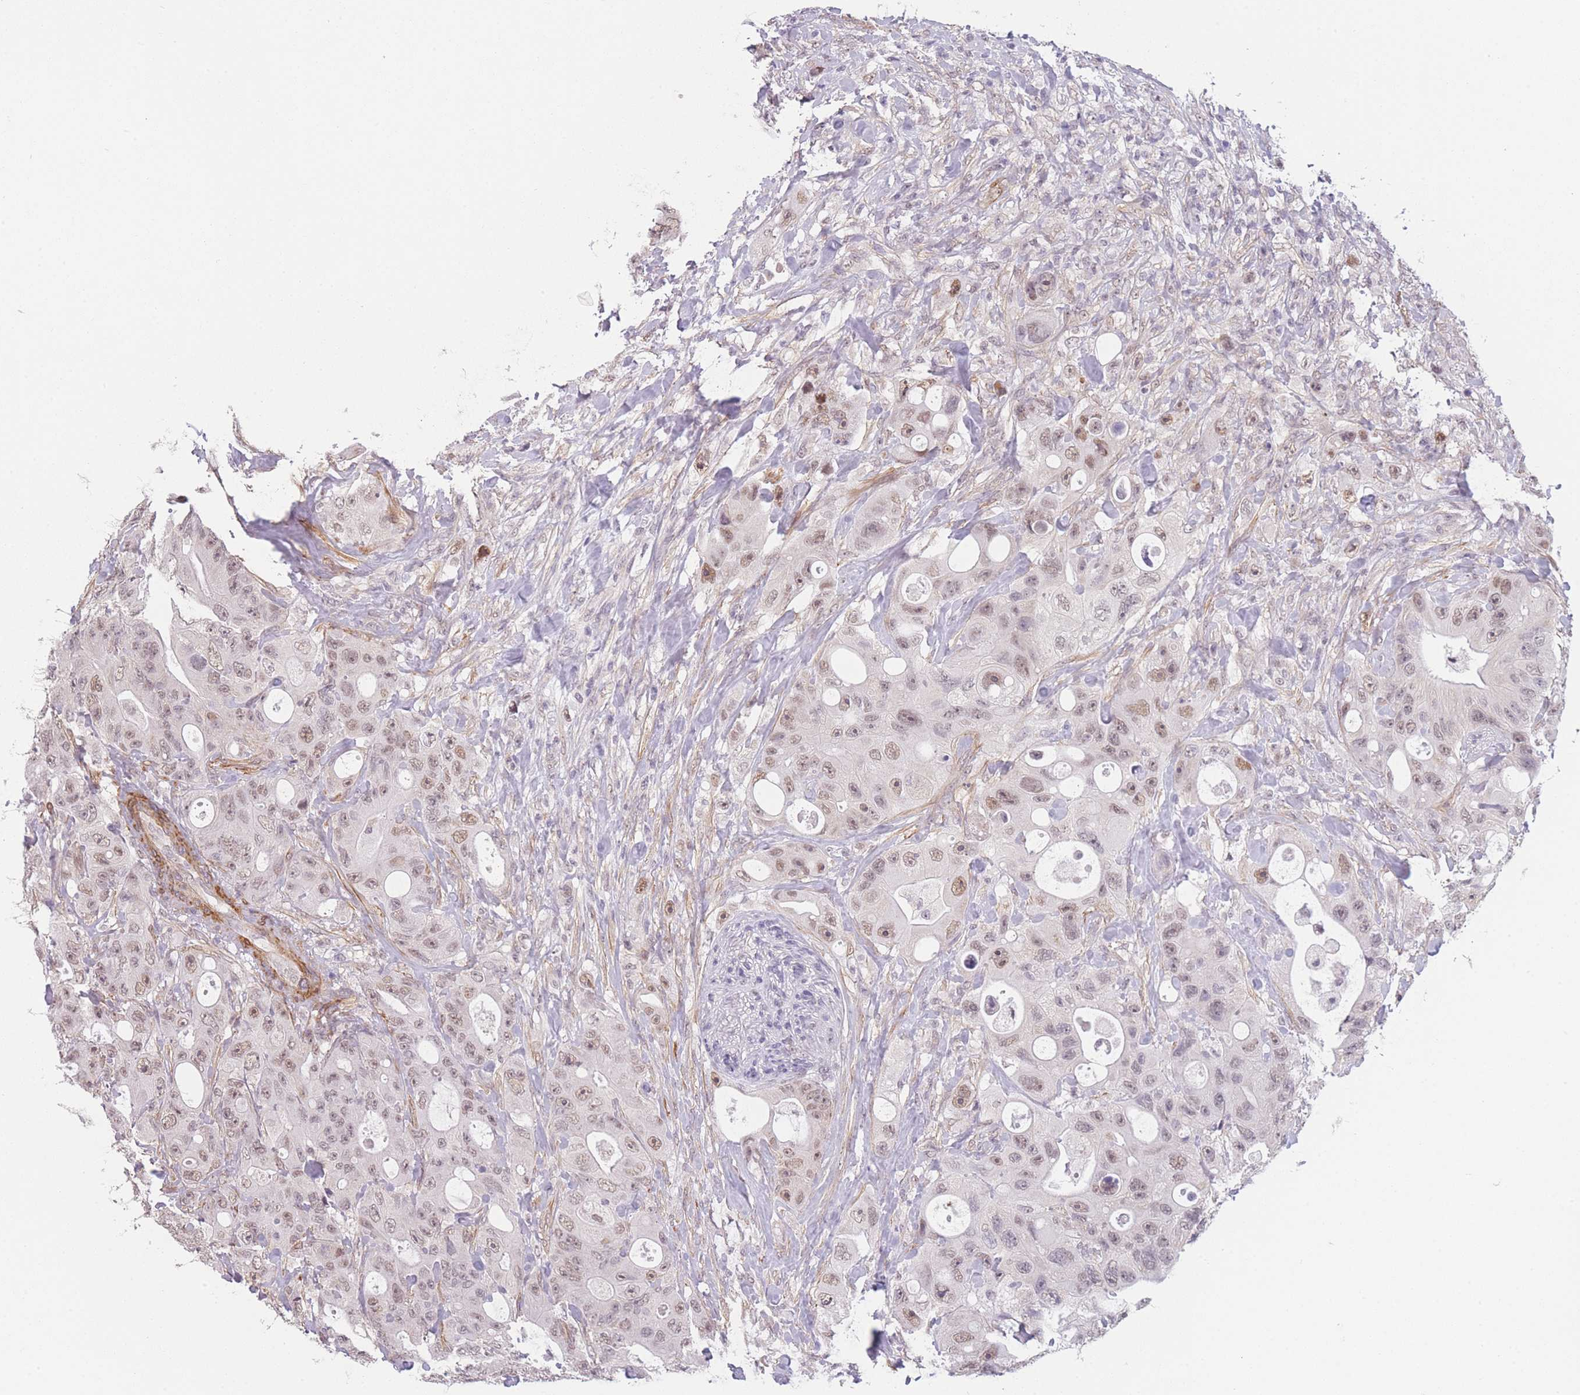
{"staining": {"intensity": "moderate", "quantity": ">75%", "location": "nuclear"}, "tissue": "colorectal cancer", "cell_type": "Tumor cells", "image_type": "cancer", "snomed": [{"axis": "morphology", "description": "Adenocarcinoma, NOS"}, {"axis": "topography", "description": "Colon"}], "caption": "Tumor cells demonstrate medium levels of moderate nuclear expression in about >75% of cells in adenocarcinoma (colorectal).", "gene": "SIN3B", "patient": {"sex": "female", "age": 46}}